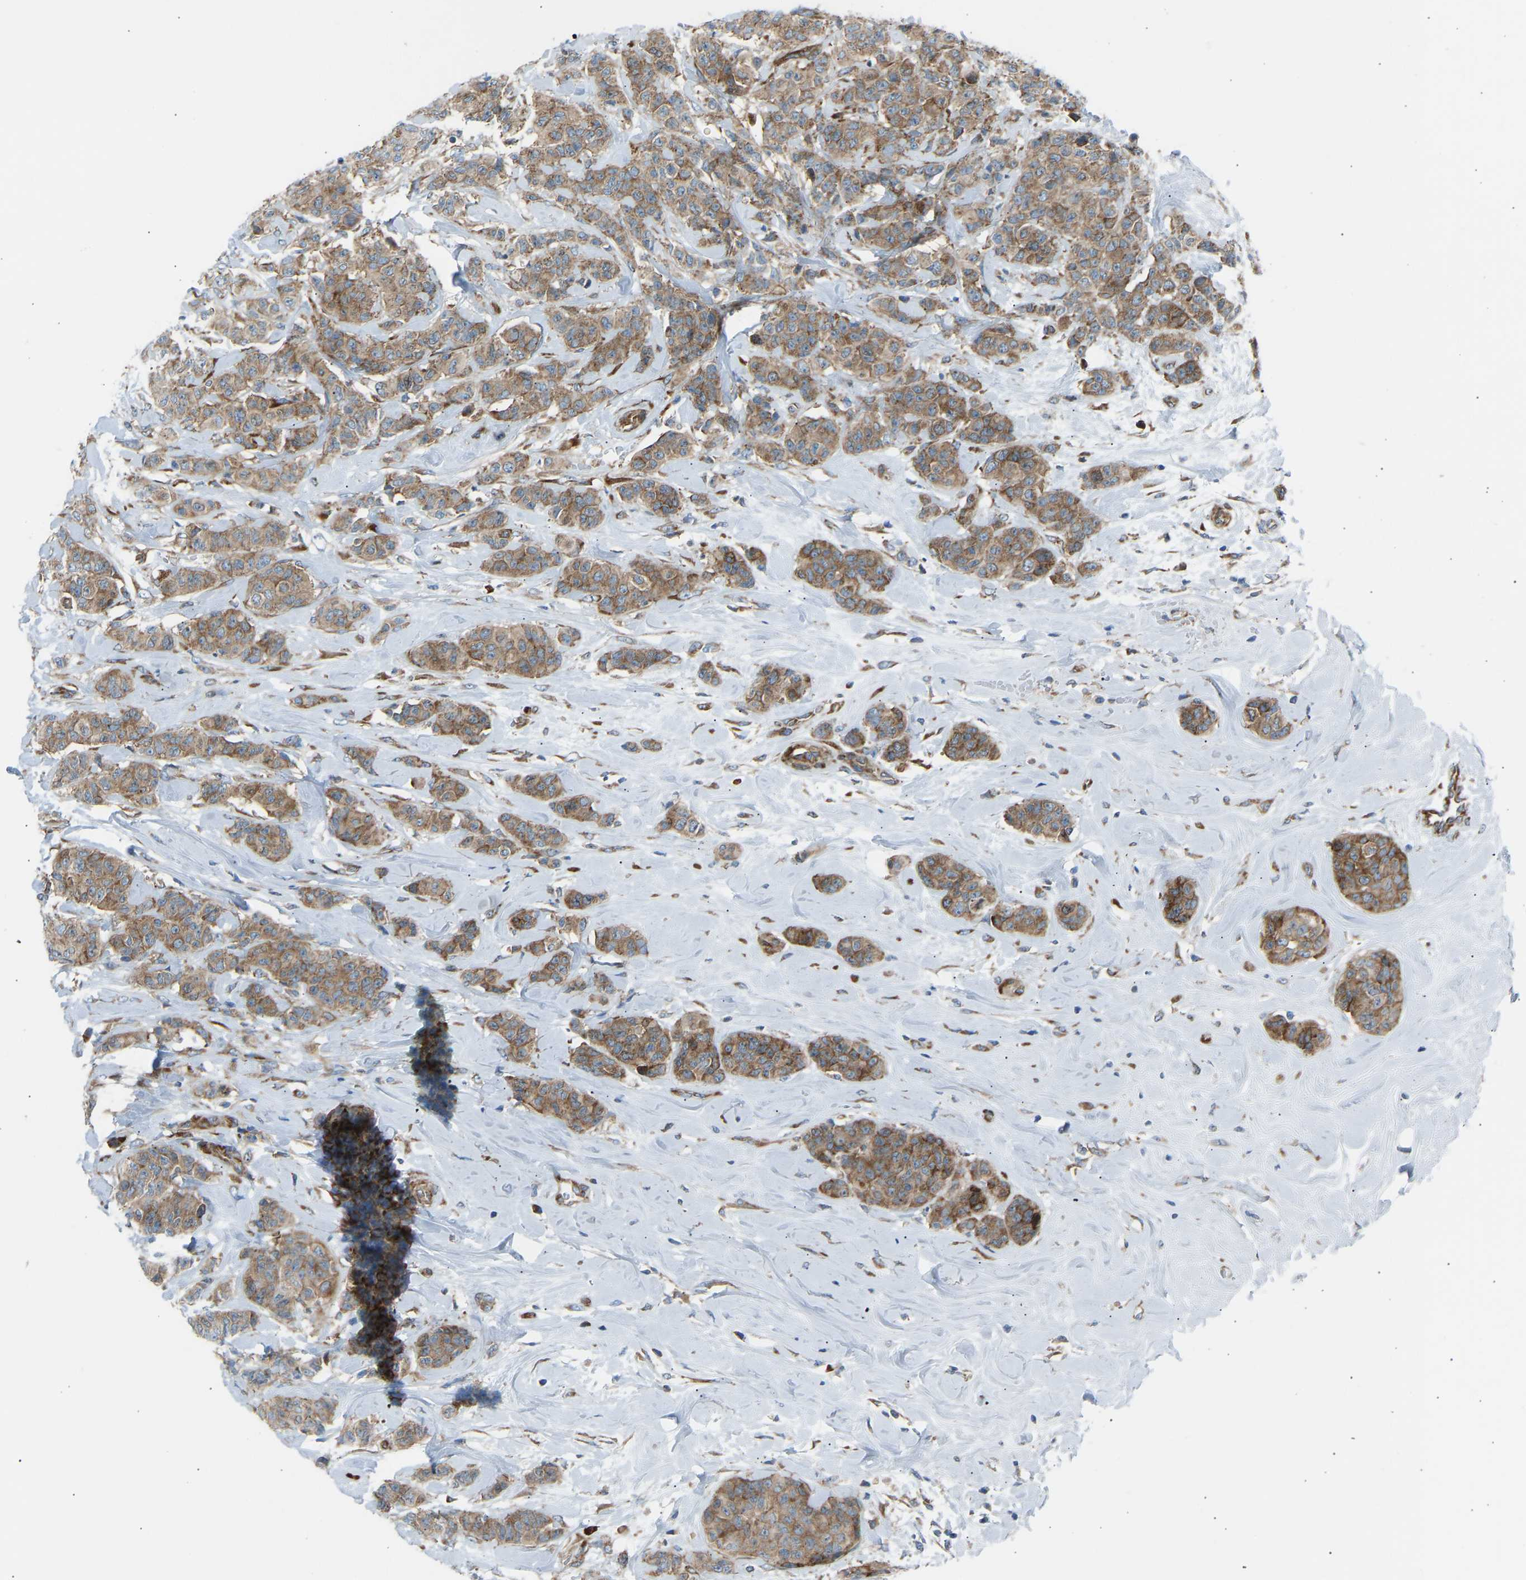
{"staining": {"intensity": "moderate", "quantity": ">75%", "location": "cytoplasmic/membranous"}, "tissue": "breast cancer", "cell_type": "Tumor cells", "image_type": "cancer", "snomed": [{"axis": "morphology", "description": "Normal tissue, NOS"}, {"axis": "morphology", "description": "Duct carcinoma"}, {"axis": "topography", "description": "Breast"}], "caption": "Tumor cells show medium levels of moderate cytoplasmic/membranous staining in approximately >75% of cells in human breast cancer (intraductal carcinoma). Using DAB (3,3'-diaminobenzidine) (brown) and hematoxylin (blue) stains, captured at high magnification using brightfield microscopy.", "gene": "VPS41", "patient": {"sex": "female", "age": 40}}